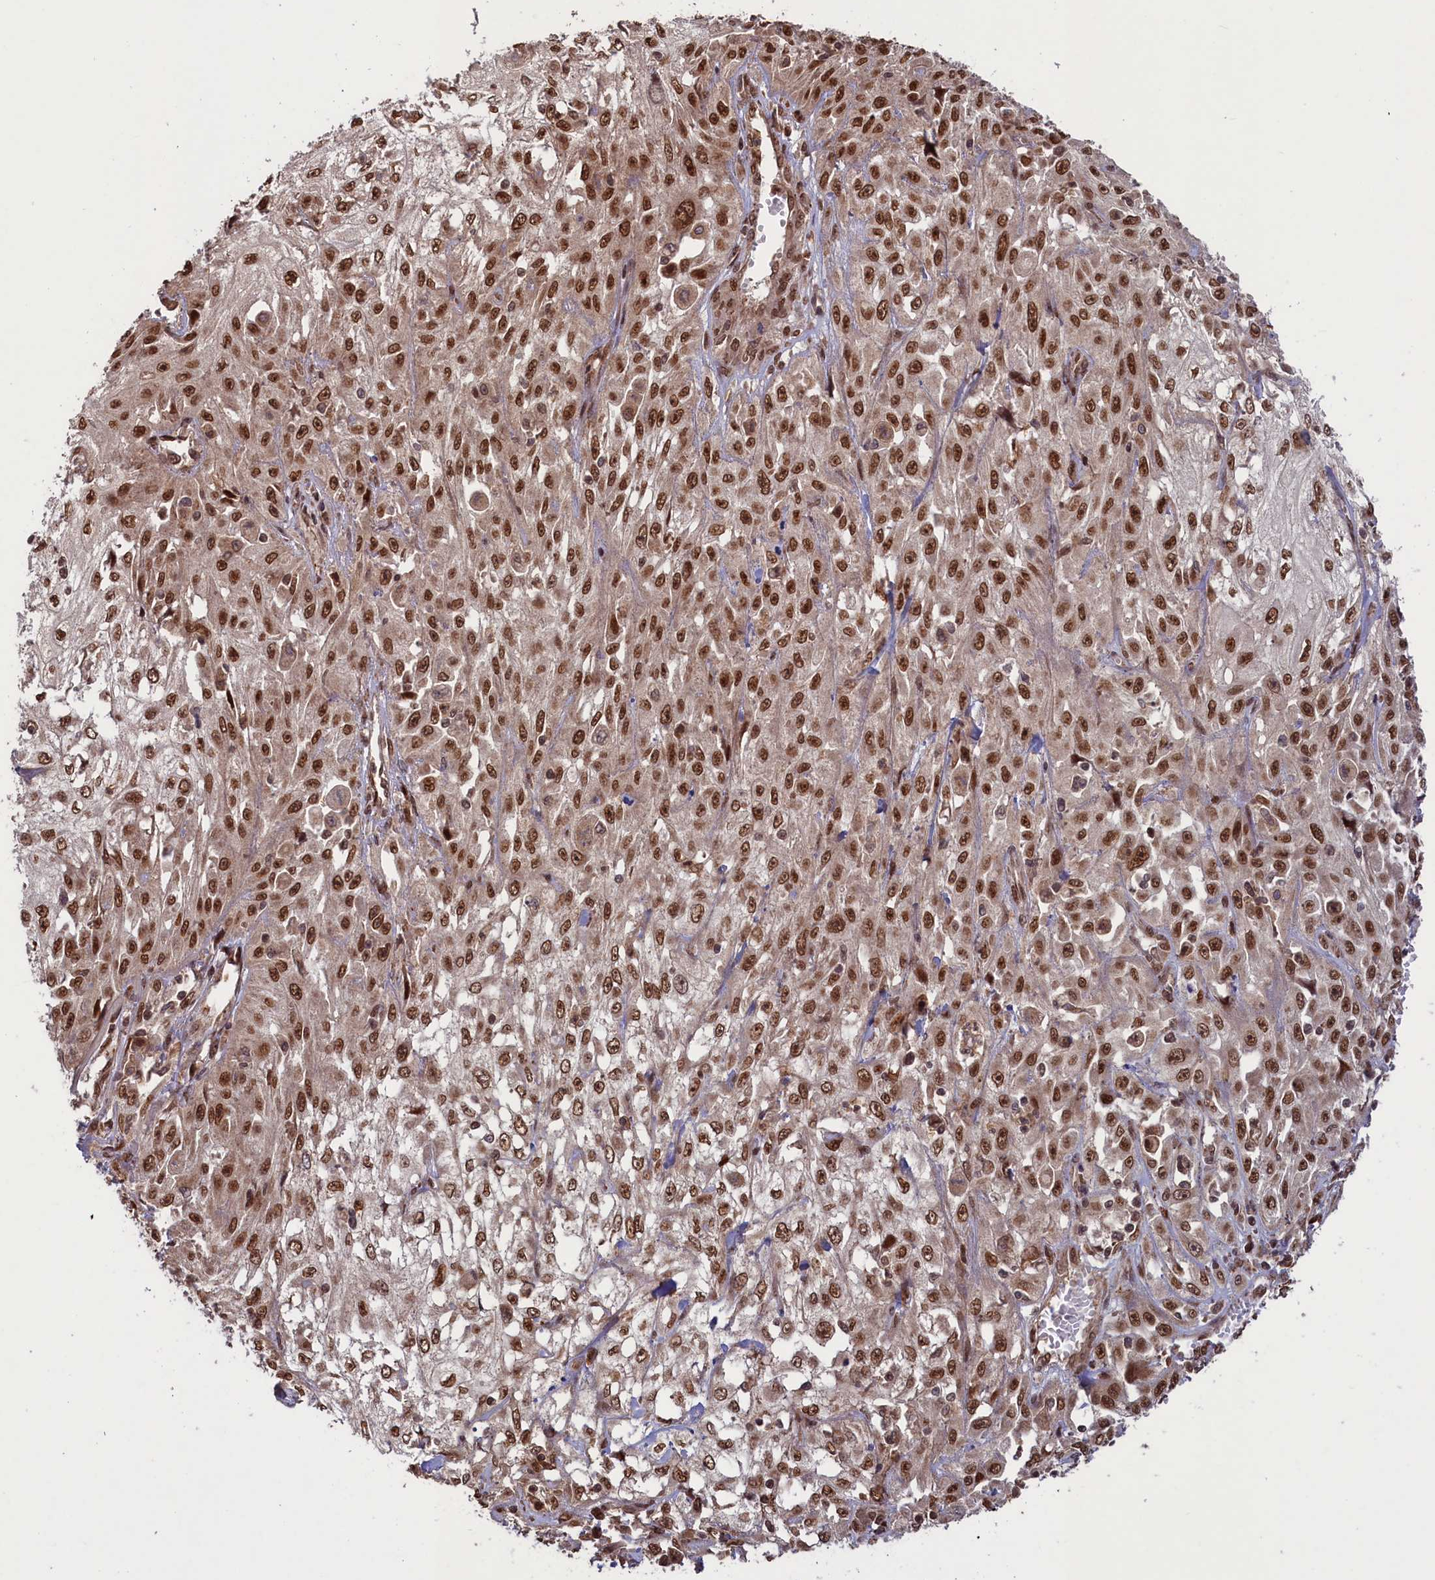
{"staining": {"intensity": "strong", "quantity": ">75%", "location": "nuclear"}, "tissue": "skin cancer", "cell_type": "Tumor cells", "image_type": "cancer", "snomed": [{"axis": "morphology", "description": "Squamous cell carcinoma, NOS"}, {"axis": "morphology", "description": "Squamous cell carcinoma, metastatic, NOS"}, {"axis": "topography", "description": "Skin"}, {"axis": "topography", "description": "Lymph node"}], "caption": "Immunohistochemistry (IHC) of metastatic squamous cell carcinoma (skin) shows high levels of strong nuclear expression in about >75% of tumor cells.", "gene": "NAE1", "patient": {"sex": "male", "age": 75}}